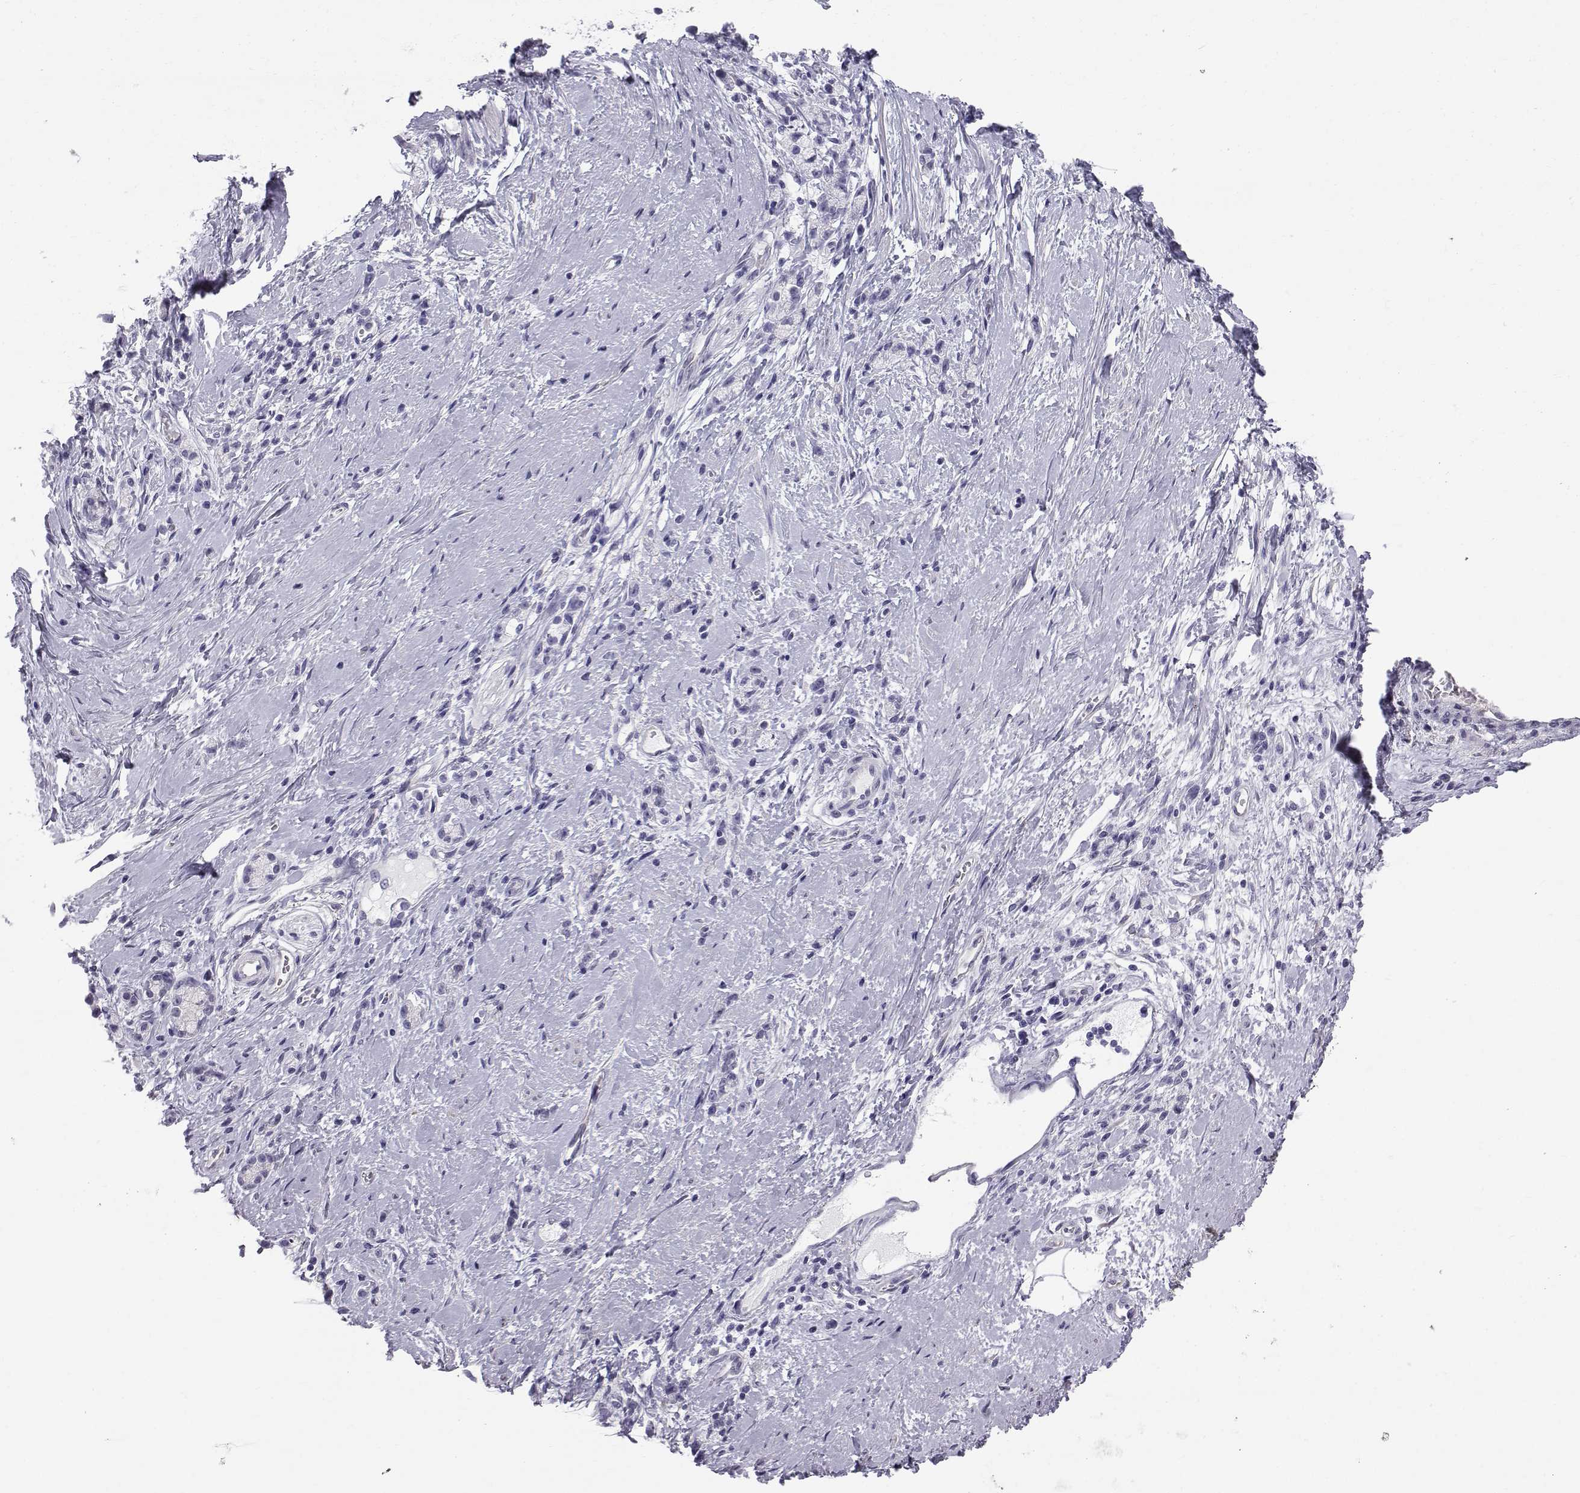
{"staining": {"intensity": "negative", "quantity": "none", "location": "none"}, "tissue": "stomach cancer", "cell_type": "Tumor cells", "image_type": "cancer", "snomed": [{"axis": "morphology", "description": "Adenocarcinoma, NOS"}, {"axis": "topography", "description": "Stomach"}], "caption": "Tumor cells show no significant expression in stomach cancer (adenocarcinoma). (Brightfield microscopy of DAB IHC at high magnification).", "gene": "RNASE12", "patient": {"sex": "male", "age": 58}}